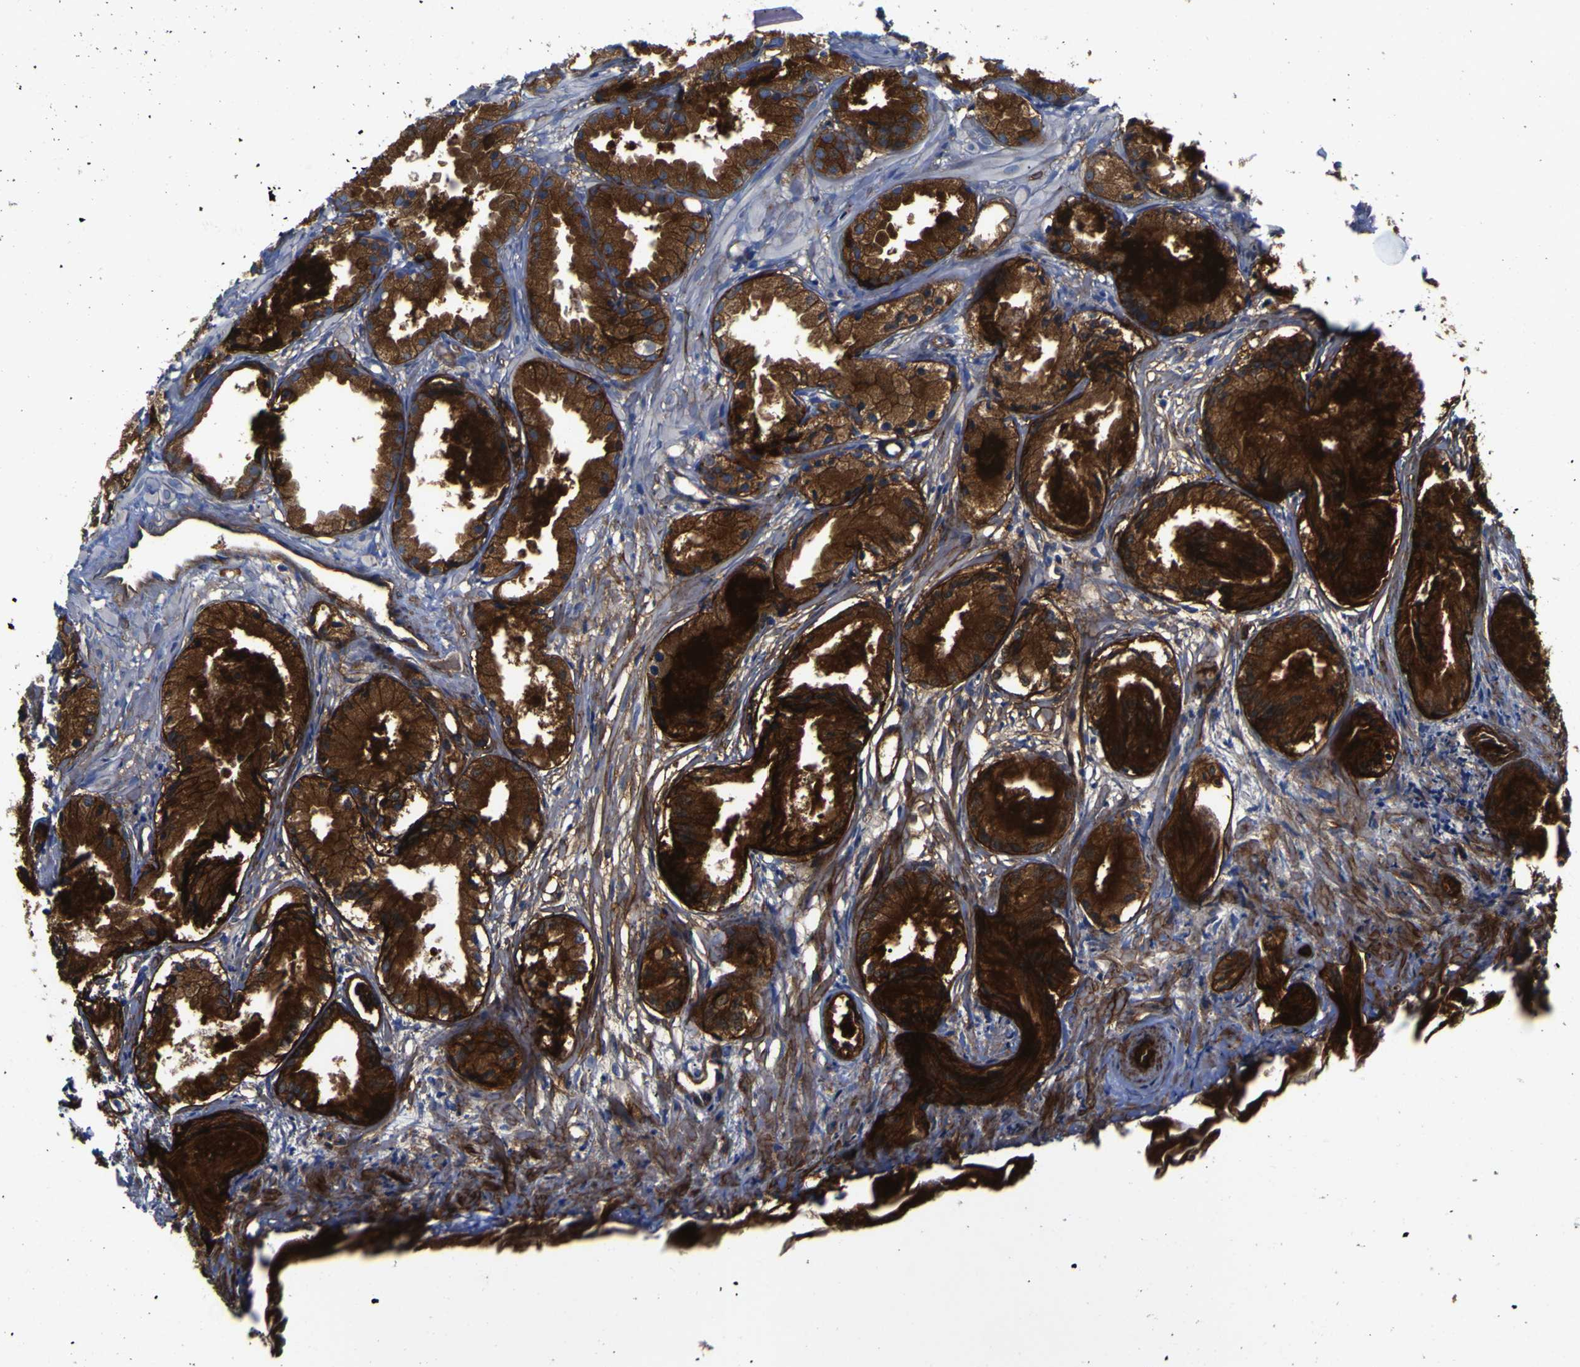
{"staining": {"intensity": "strong", "quantity": ">75%", "location": "cytoplasmic/membranous"}, "tissue": "prostate cancer", "cell_type": "Tumor cells", "image_type": "cancer", "snomed": [{"axis": "morphology", "description": "Adenocarcinoma, Low grade"}, {"axis": "topography", "description": "Prostate"}], "caption": "DAB immunohistochemical staining of human prostate cancer (low-grade adenocarcinoma) shows strong cytoplasmic/membranous protein positivity in approximately >75% of tumor cells. The protein is shown in brown color, while the nuclei are stained blue.", "gene": "CD151", "patient": {"sex": "male", "age": 72}}